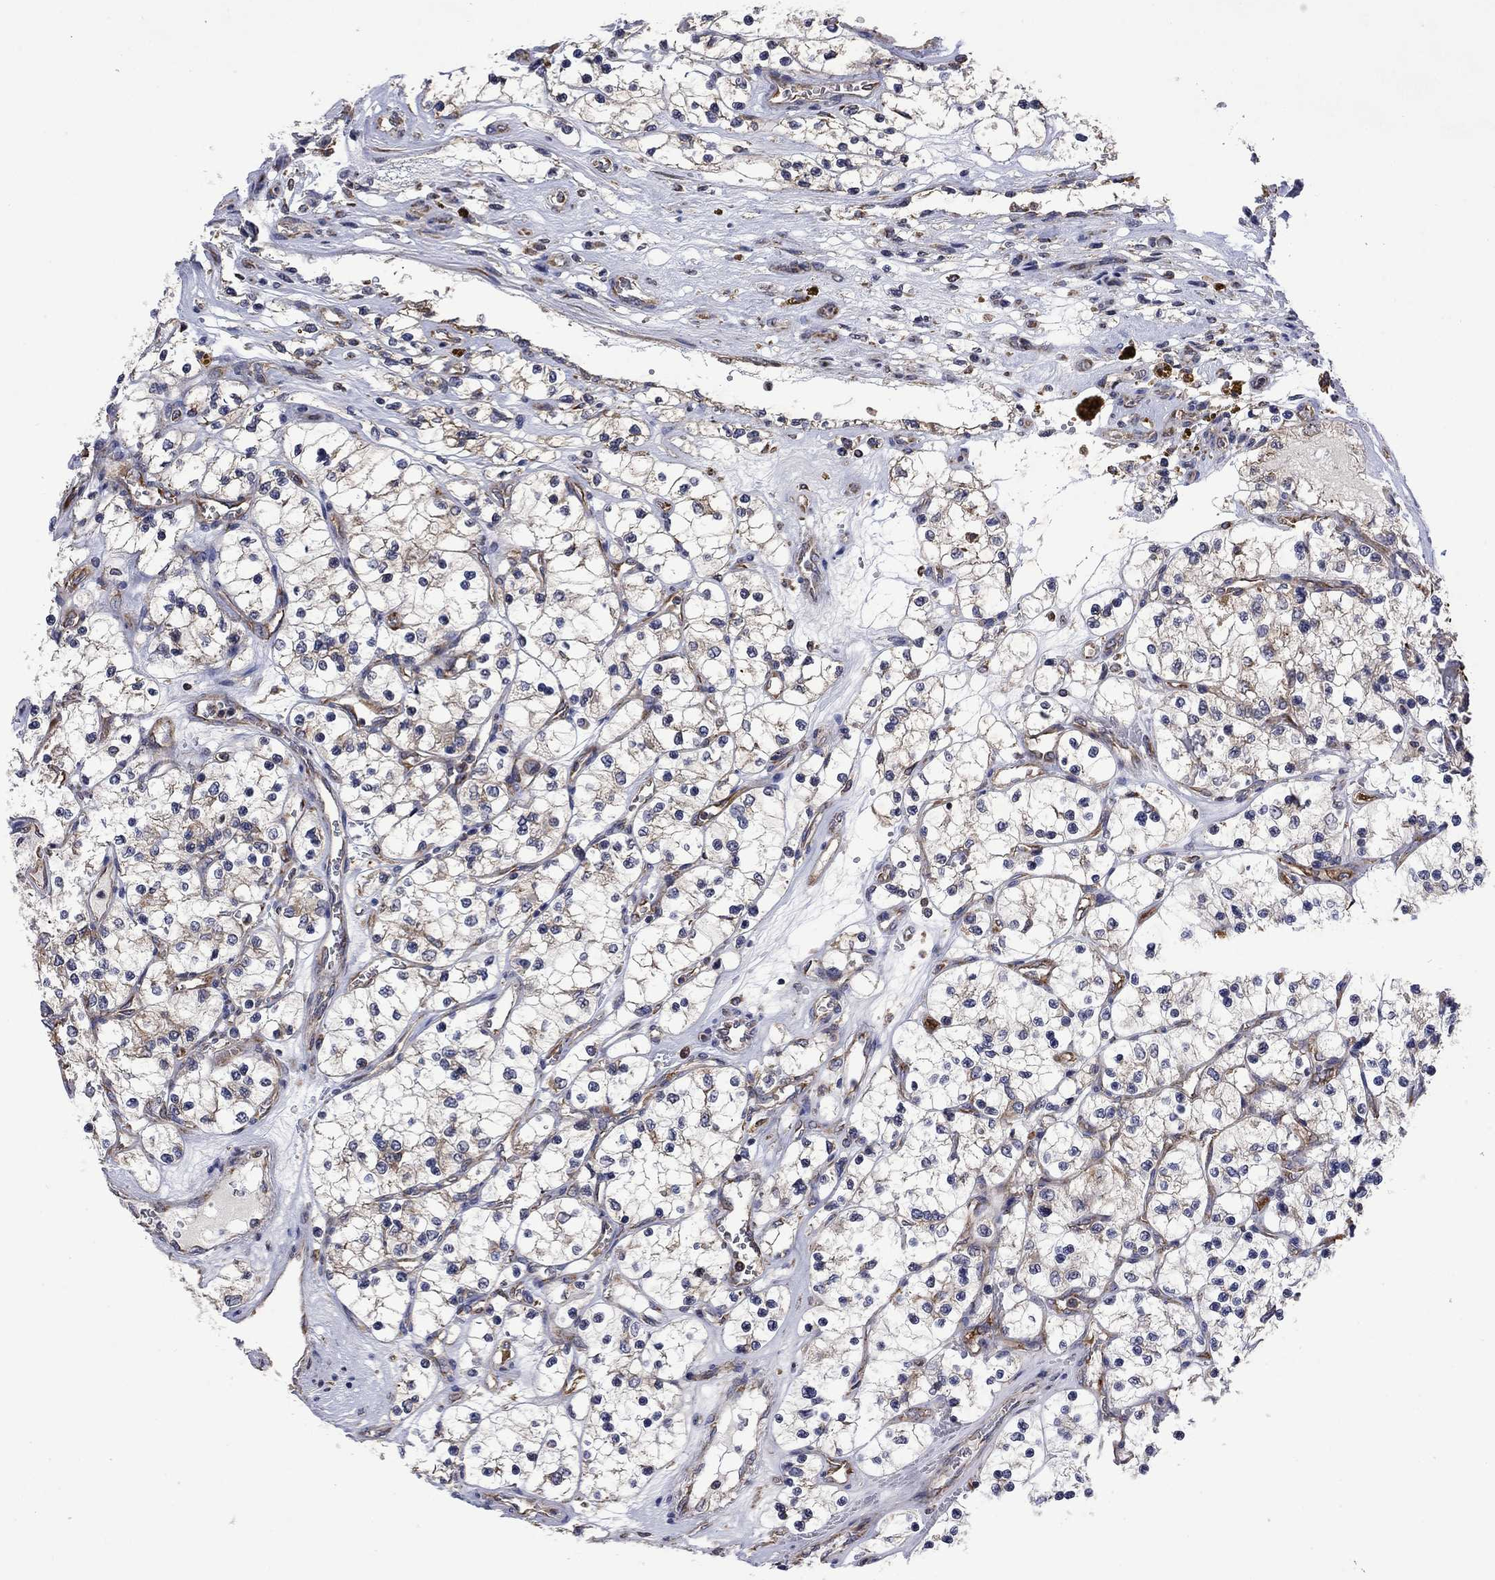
{"staining": {"intensity": "moderate", "quantity": ">75%", "location": "cytoplasmic/membranous"}, "tissue": "renal cancer", "cell_type": "Tumor cells", "image_type": "cancer", "snomed": [{"axis": "morphology", "description": "Adenocarcinoma, NOS"}, {"axis": "topography", "description": "Kidney"}], "caption": "Renal adenocarcinoma stained with a protein marker shows moderate staining in tumor cells.", "gene": "FURIN", "patient": {"sex": "female", "age": 69}}